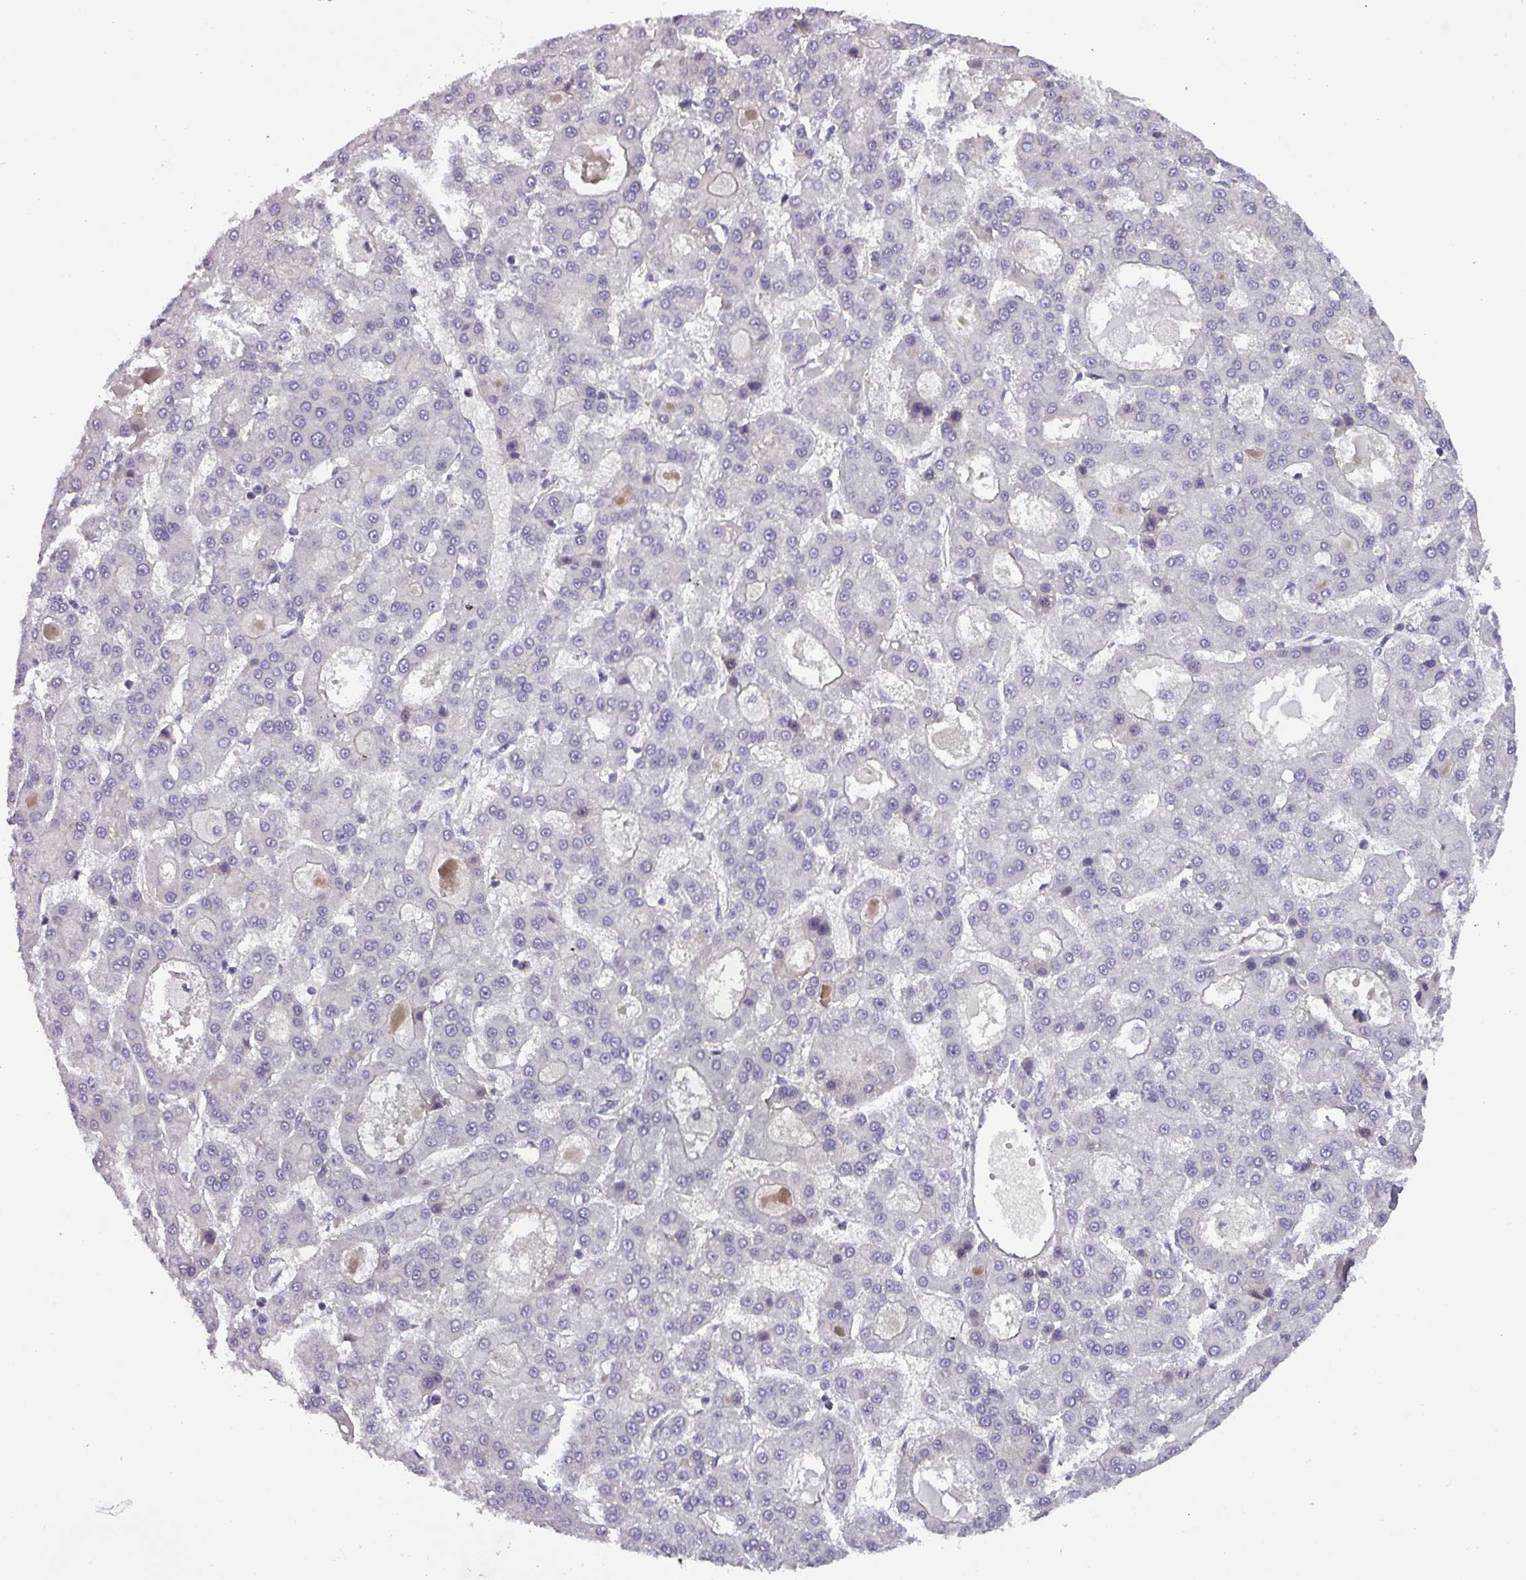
{"staining": {"intensity": "negative", "quantity": "none", "location": "none"}, "tissue": "liver cancer", "cell_type": "Tumor cells", "image_type": "cancer", "snomed": [{"axis": "morphology", "description": "Carcinoma, Hepatocellular, NOS"}, {"axis": "topography", "description": "Liver"}], "caption": "Protein analysis of liver cancer reveals no significant staining in tumor cells.", "gene": "PRAMEF12", "patient": {"sex": "male", "age": 70}}